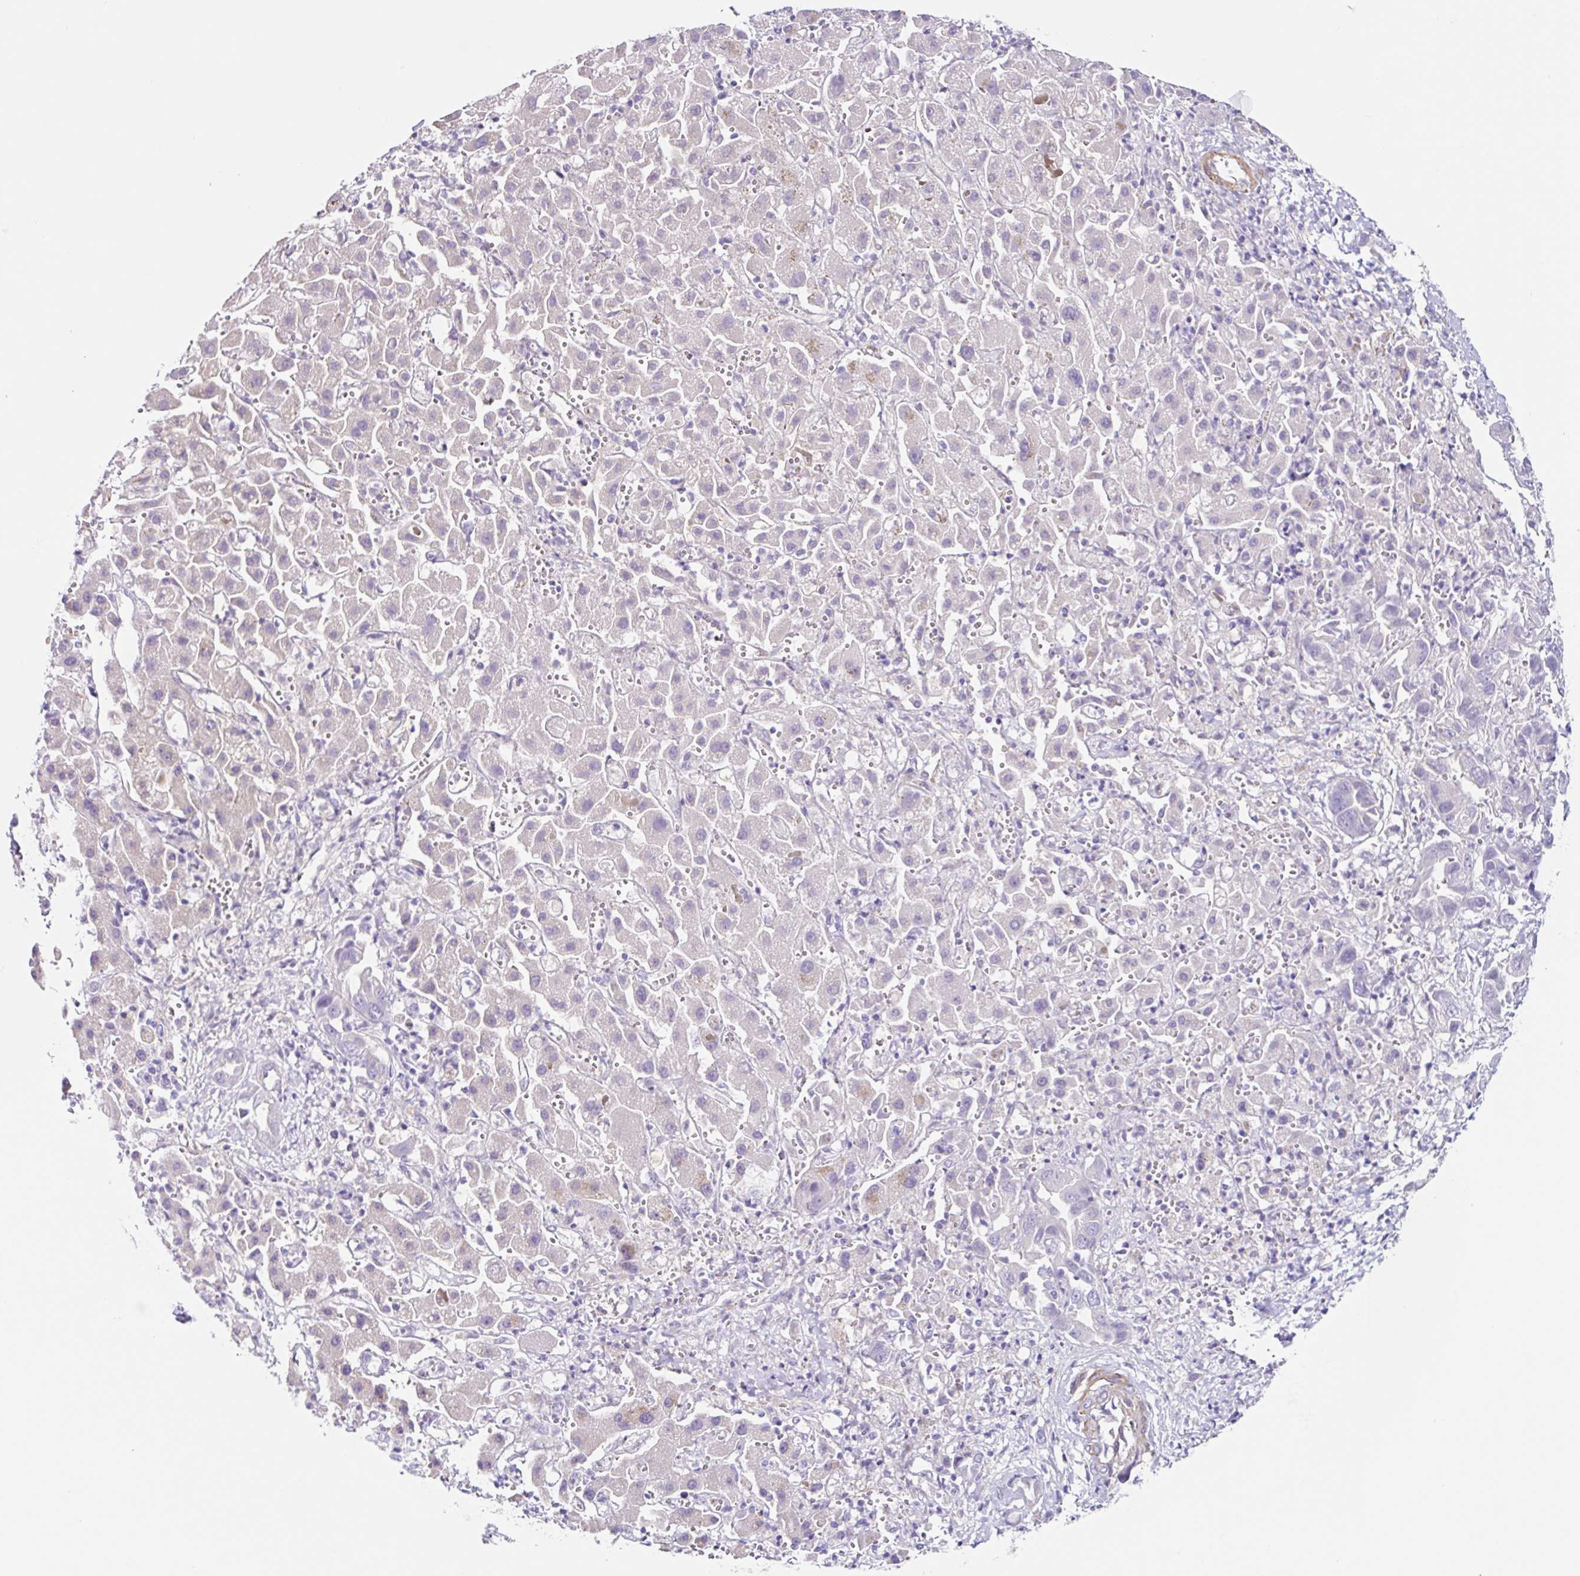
{"staining": {"intensity": "negative", "quantity": "none", "location": "none"}, "tissue": "liver cancer", "cell_type": "Tumor cells", "image_type": "cancer", "snomed": [{"axis": "morphology", "description": "Cholangiocarcinoma"}, {"axis": "topography", "description": "Liver"}], "caption": "The micrograph shows no staining of tumor cells in liver cancer (cholangiocarcinoma). Nuclei are stained in blue.", "gene": "DCAF17", "patient": {"sex": "female", "age": 52}}